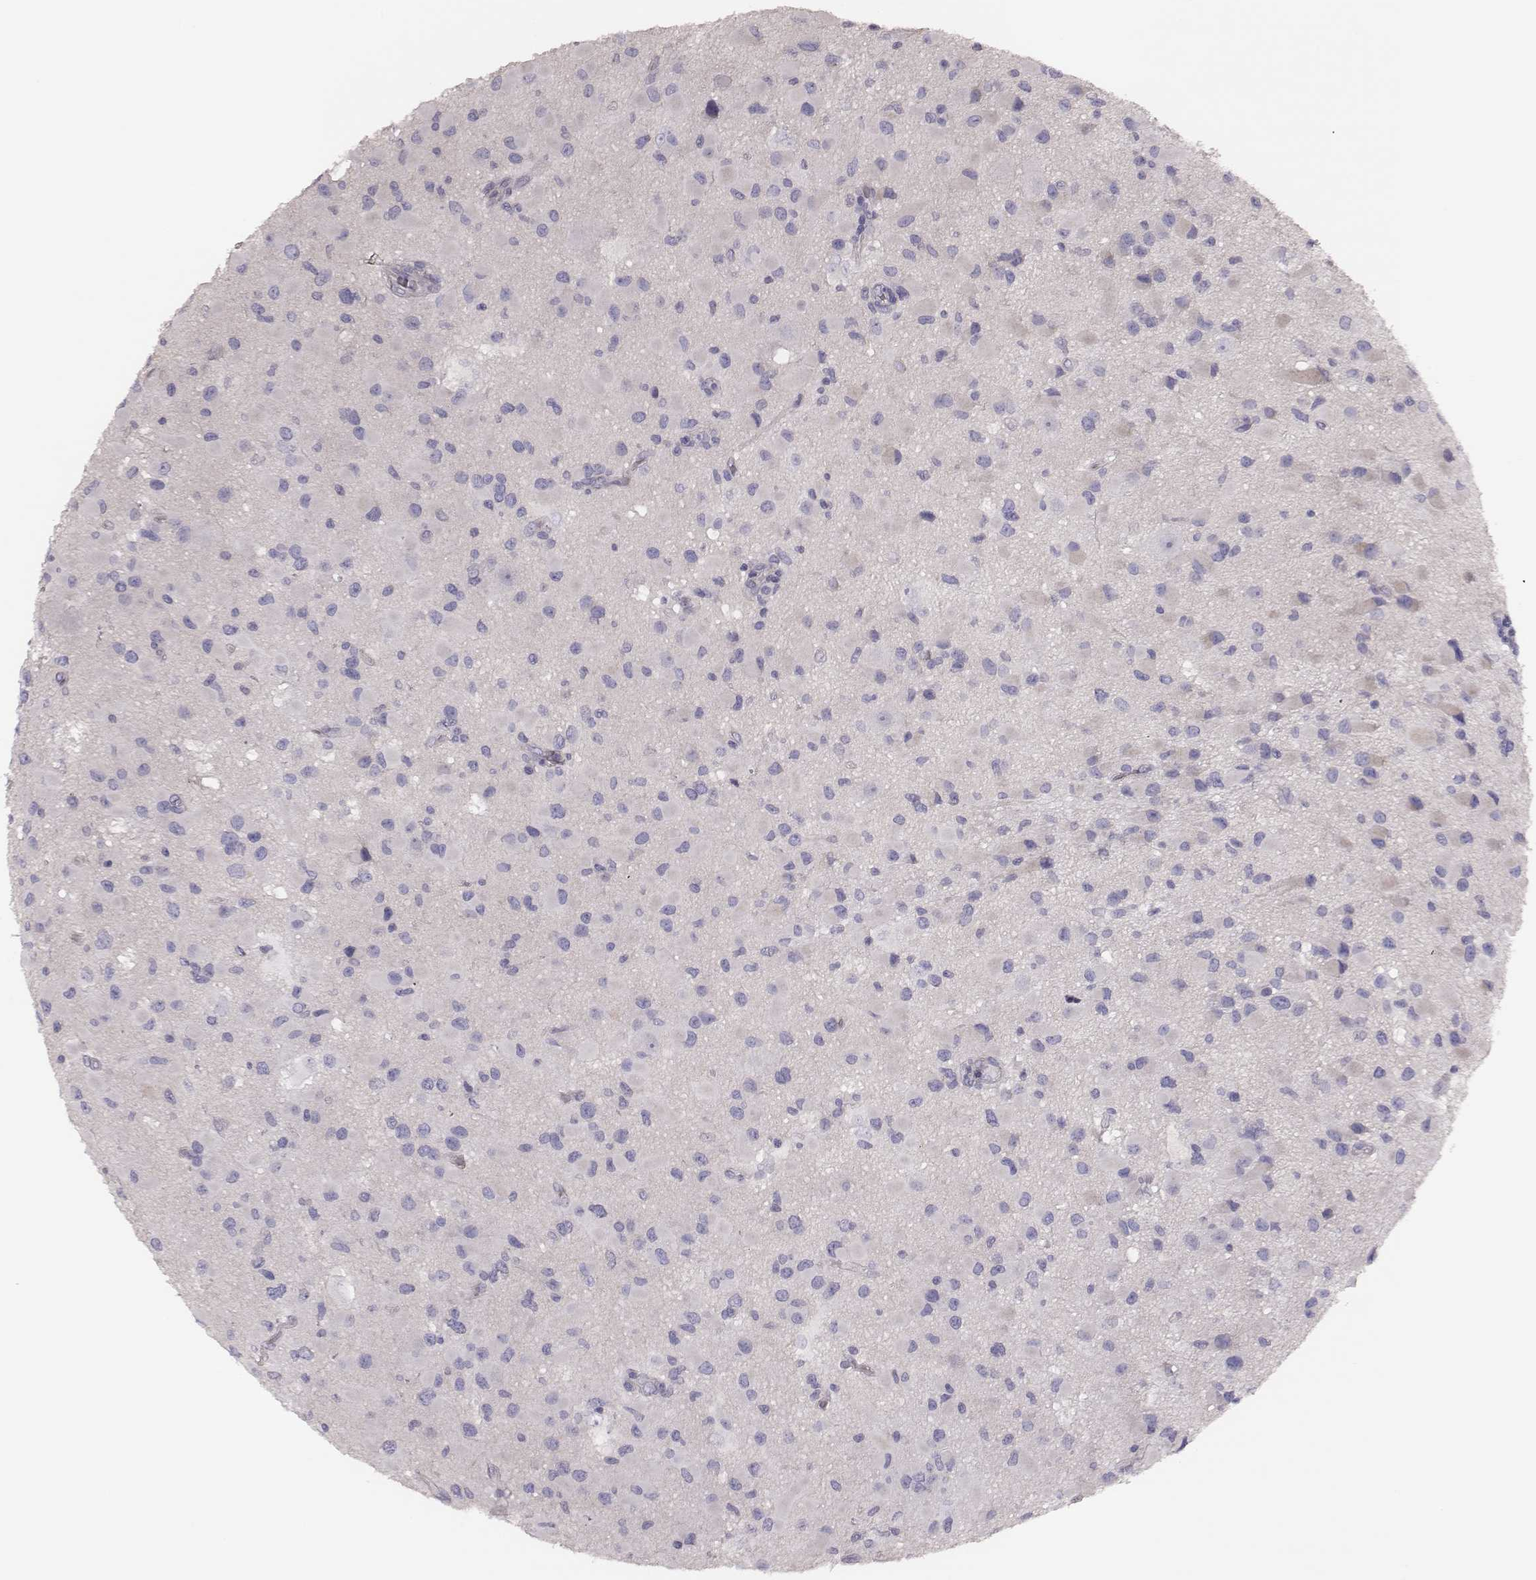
{"staining": {"intensity": "negative", "quantity": "none", "location": "none"}, "tissue": "glioma", "cell_type": "Tumor cells", "image_type": "cancer", "snomed": [{"axis": "morphology", "description": "Glioma, malignant, Low grade"}, {"axis": "topography", "description": "Brain"}], "caption": "A high-resolution image shows immunohistochemistry staining of malignant glioma (low-grade), which exhibits no significant expression in tumor cells.", "gene": "P2RY10", "patient": {"sex": "female", "age": 32}}